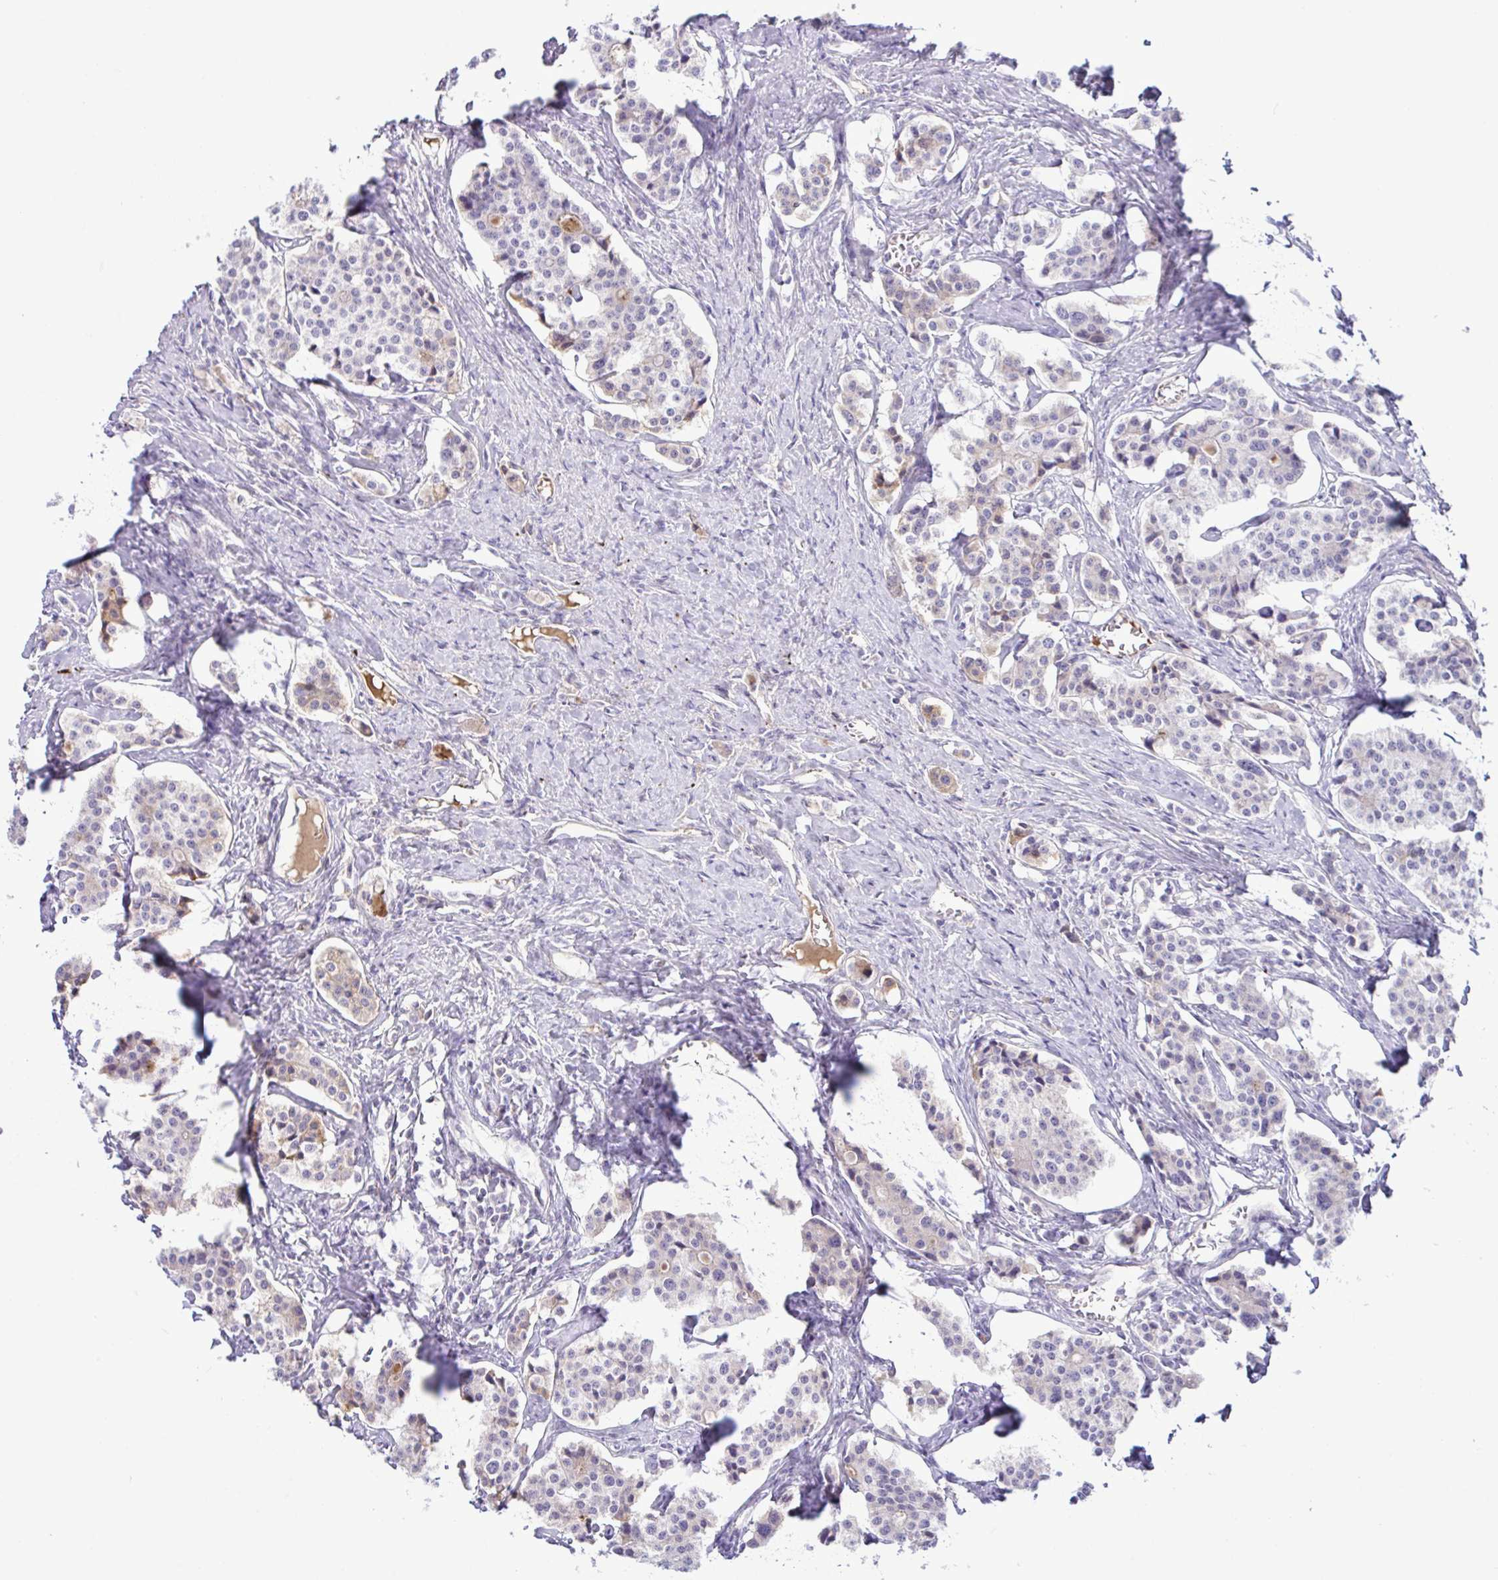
{"staining": {"intensity": "negative", "quantity": "none", "location": "none"}, "tissue": "carcinoid", "cell_type": "Tumor cells", "image_type": "cancer", "snomed": [{"axis": "morphology", "description": "Carcinoid, malignant, NOS"}, {"axis": "topography", "description": "Small intestine"}], "caption": "This is an immunohistochemistry (IHC) micrograph of human carcinoid. There is no expression in tumor cells.", "gene": "SYNPO2L", "patient": {"sex": "male", "age": 63}}